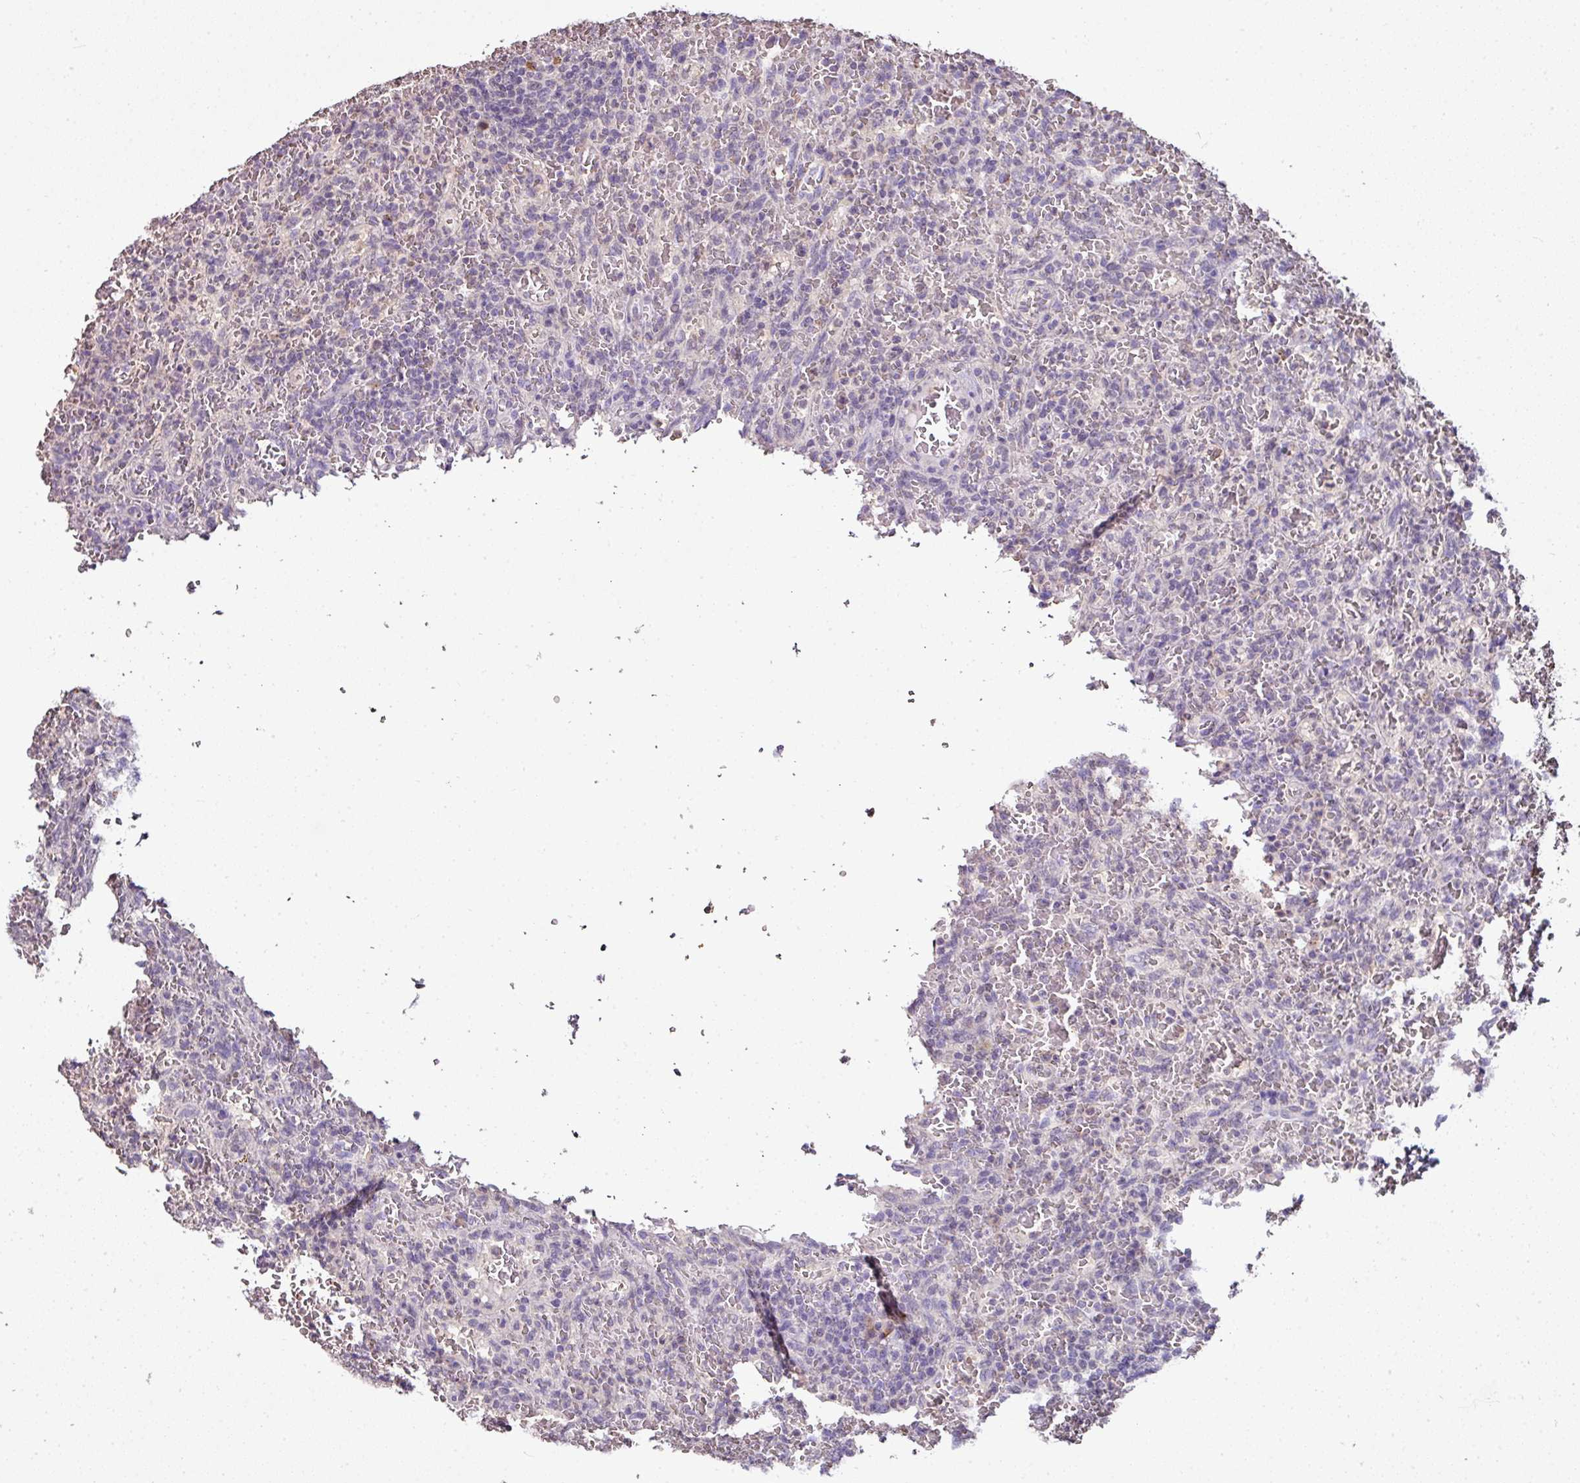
{"staining": {"intensity": "negative", "quantity": "none", "location": "none"}, "tissue": "lymphoma", "cell_type": "Tumor cells", "image_type": "cancer", "snomed": [{"axis": "morphology", "description": "Malignant lymphoma, non-Hodgkin's type, Low grade"}, {"axis": "topography", "description": "Spleen"}], "caption": "A photomicrograph of human lymphoma is negative for staining in tumor cells.", "gene": "JPH2", "patient": {"sex": "female", "age": 64}}